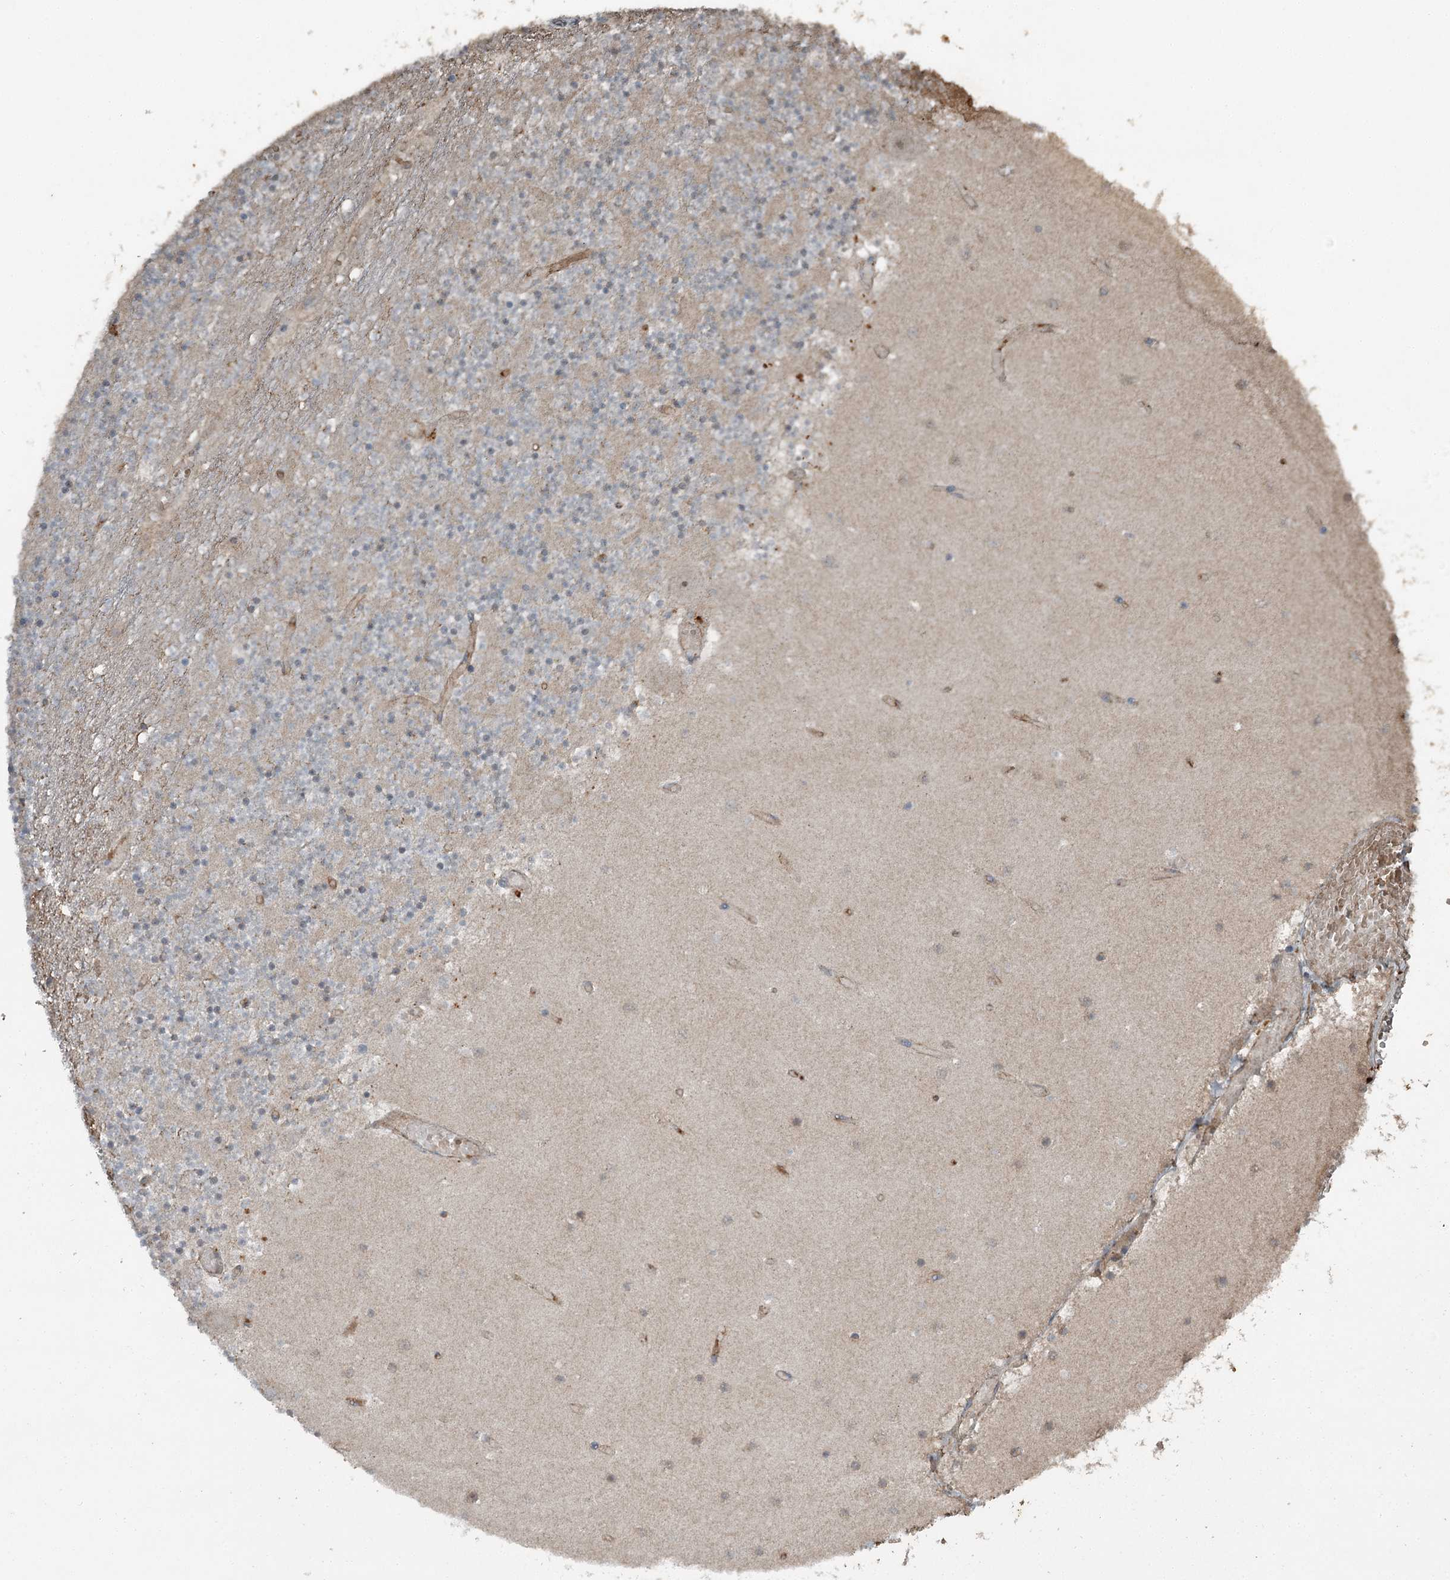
{"staining": {"intensity": "moderate", "quantity": "<25%", "location": "cytoplasmic/membranous"}, "tissue": "cerebellum", "cell_type": "Cells in granular layer", "image_type": "normal", "snomed": [{"axis": "morphology", "description": "Normal tissue, NOS"}, {"axis": "topography", "description": "Cerebellum"}], "caption": "Immunohistochemistry (IHC) image of benign cerebellum stained for a protein (brown), which exhibits low levels of moderate cytoplasmic/membranous expression in approximately <25% of cells in granular layer.", "gene": "SLC39A8", "patient": {"sex": "female", "age": 28}}